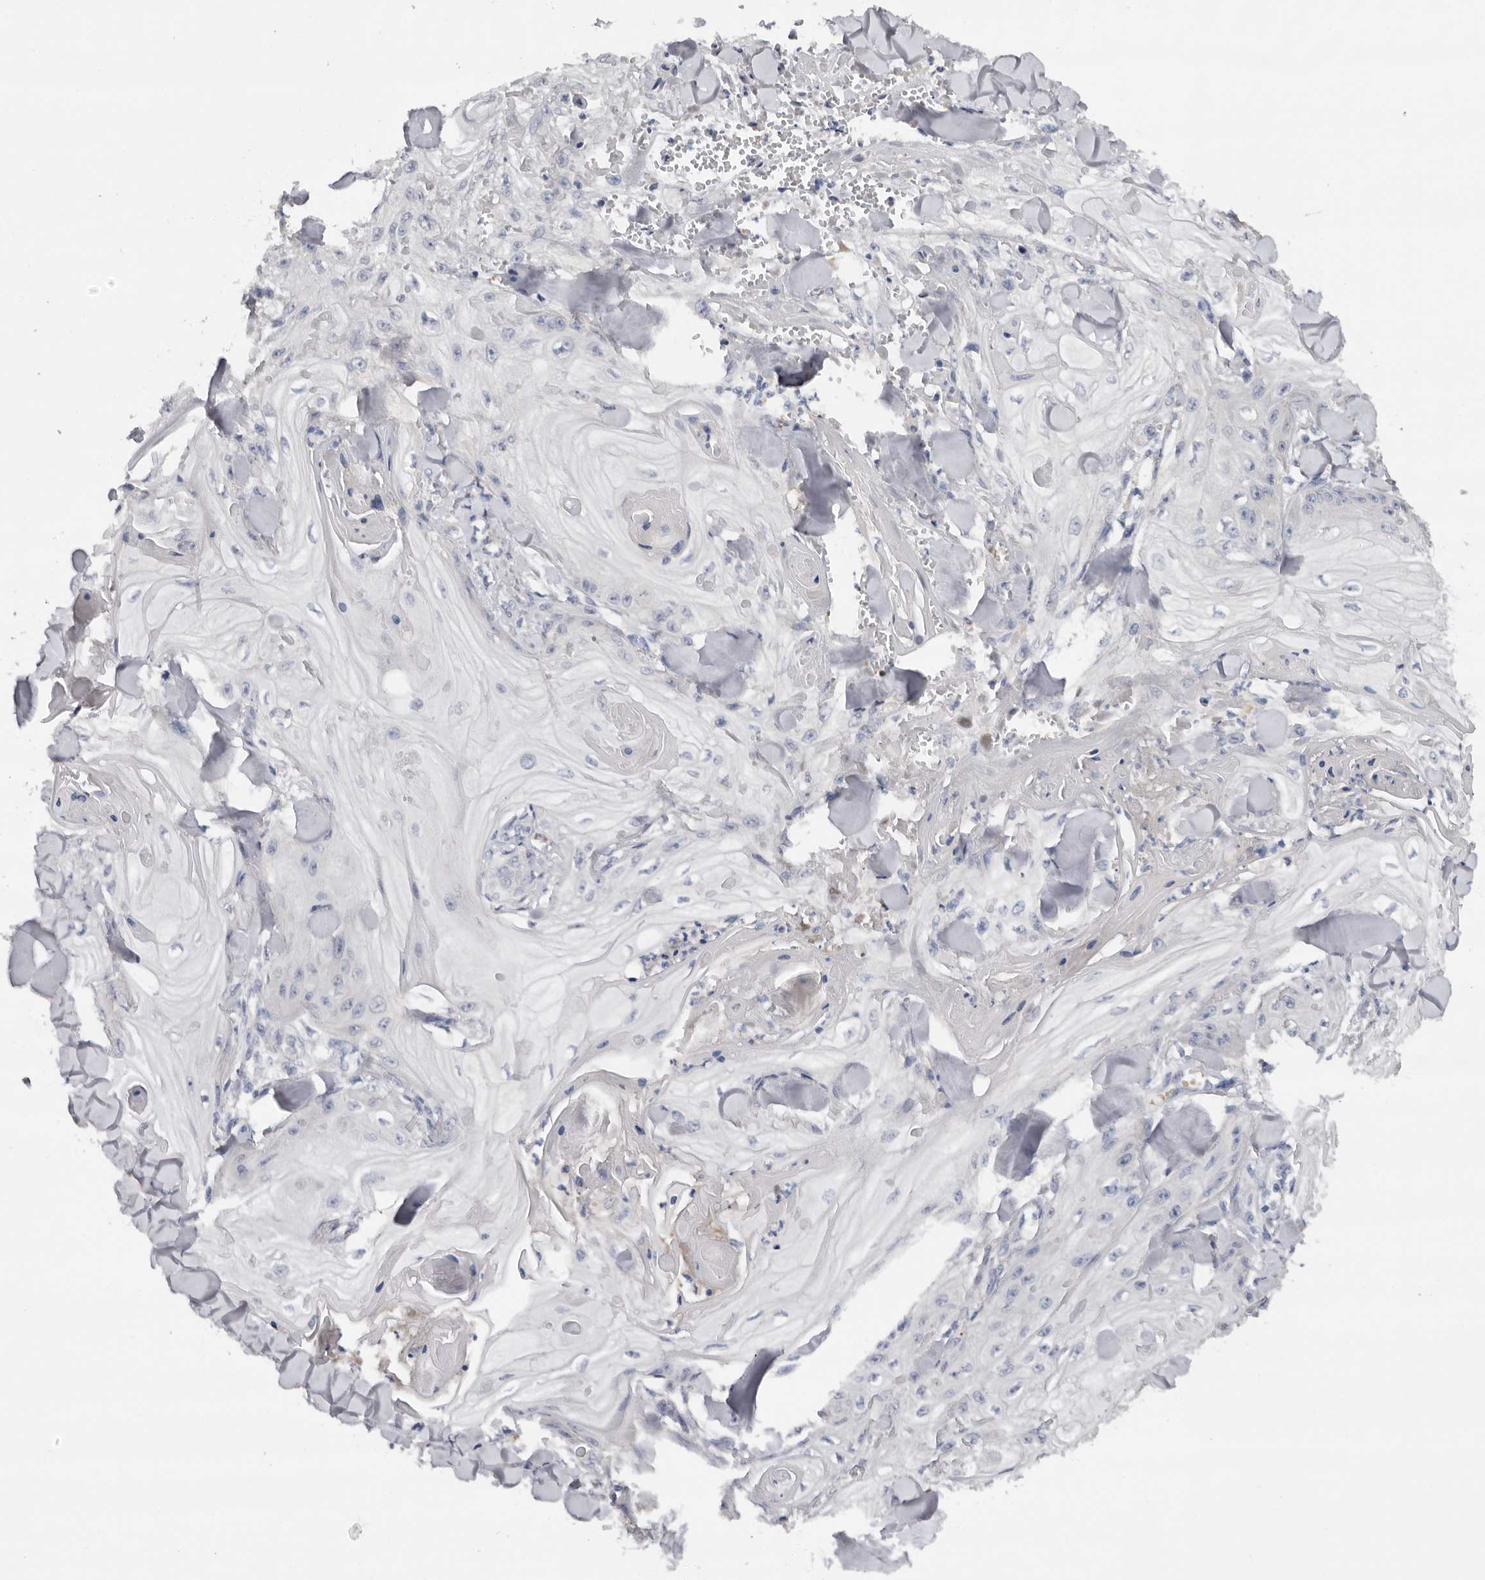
{"staining": {"intensity": "negative", "quantity": "none", "location": "none"}, "tissue": "skin cancer", "cell_type": "Tumor cells", "image_type": "cancer", "snomed": [{"axis": "morphology", "description": "Squamous cell carcinoma, NOS"}, {"axis": "topography", "description": "Skin"}], "caption": "Immunohistochemistry photomicrograph of skin squamous cell carcinoma stained for a protein (brown), which shows no staining in tumor cells.", "gene": "KIF2B", "patient": {"sex": "male", "age": 74}}